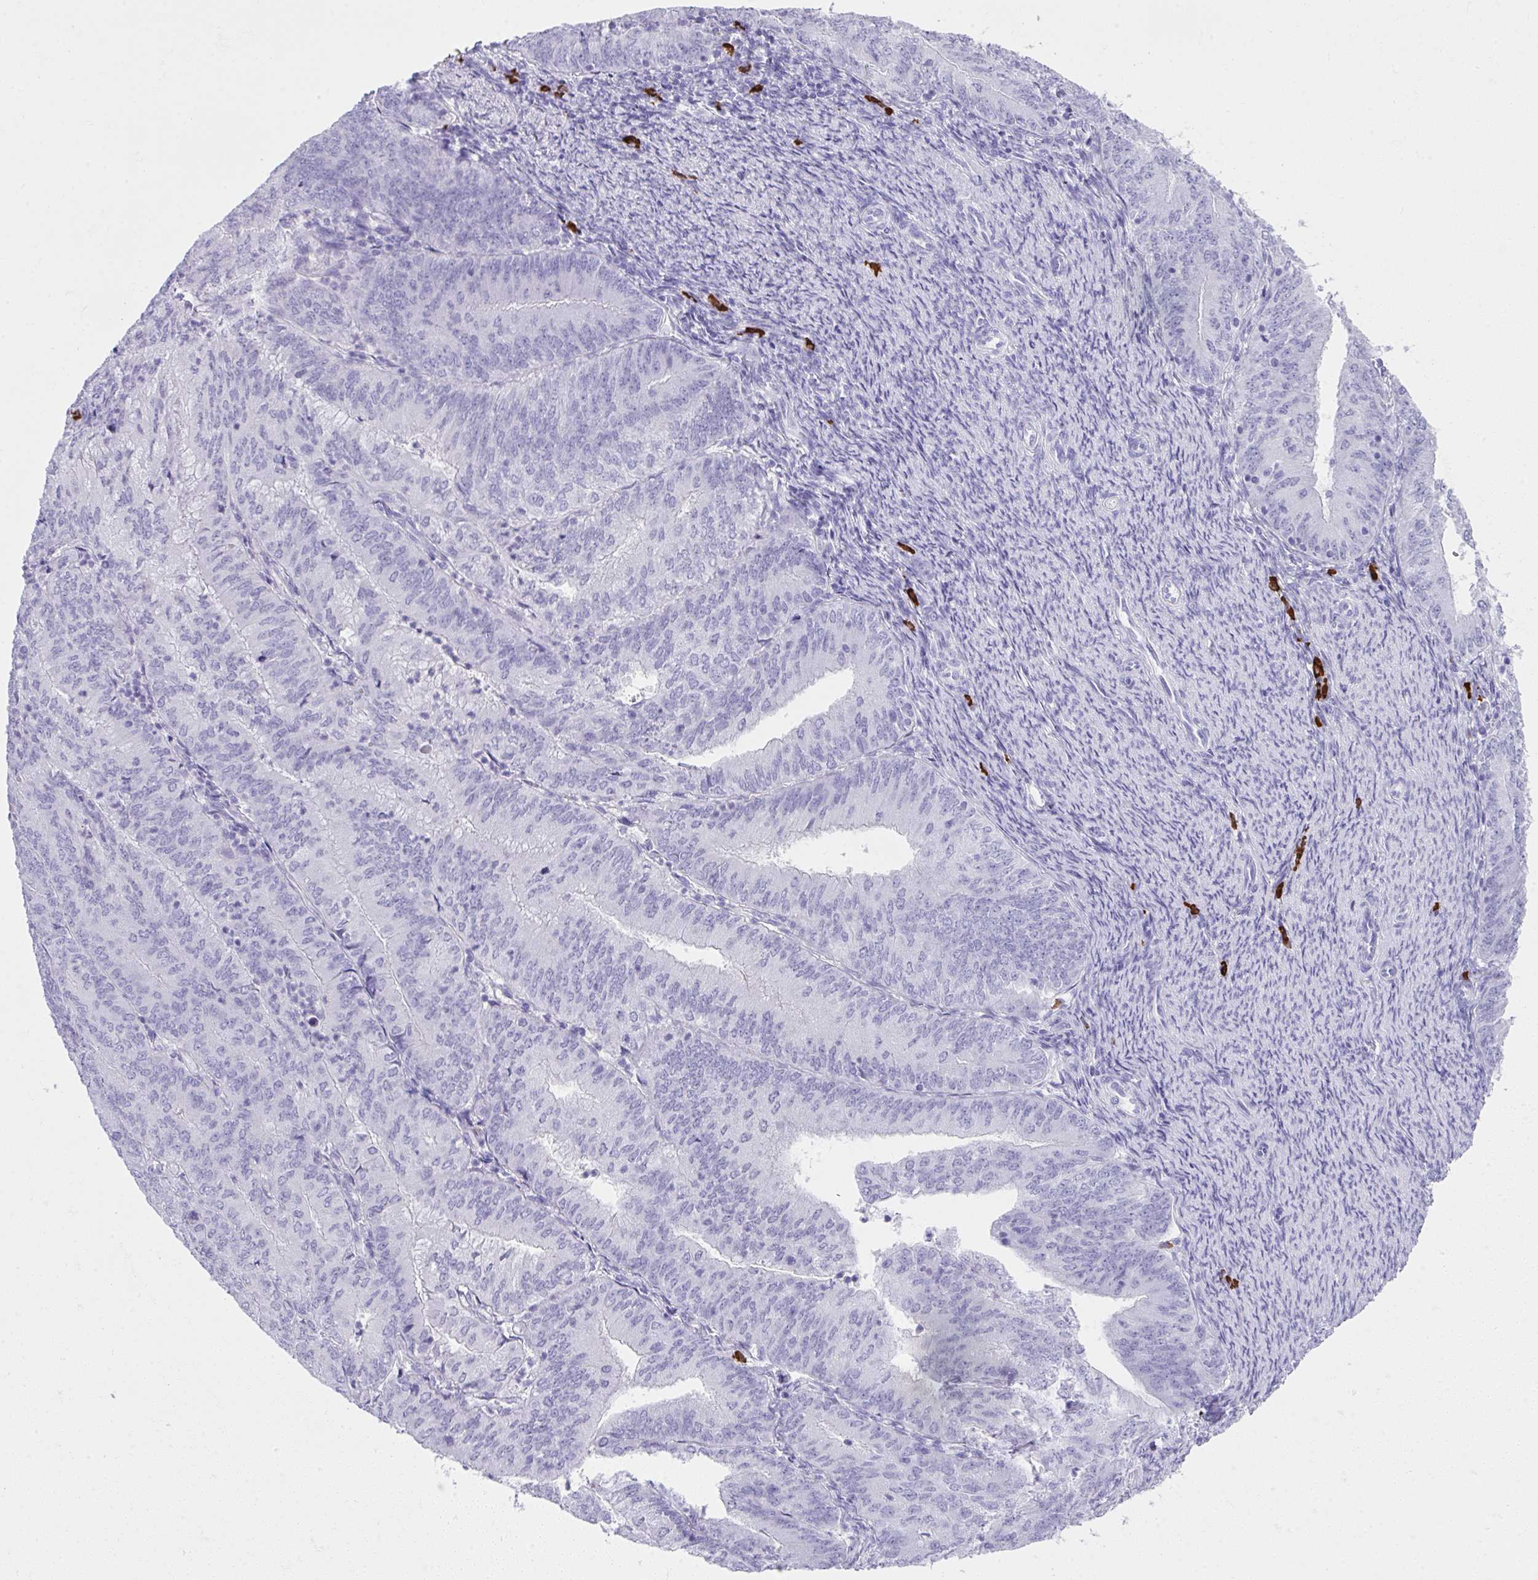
{"staining": {"intensity": "negative", "quantity": "none", "location": "none"}, "tissue": "endometrial cancer", "cell_type": "Tumor cells", "image_type": "cancer", "snomed": [{"axis": "morphology", "description": "Adenocarcinoma, NOS"}, {"axis": "topography", "description": "Endometrium"}], "caption": "High power microscopy micrograph of an immunohistochemistry (IHC) photomicrograph of endometrial cancer (adenocarcinoma), revealing no significant expression in tumor cells.", "gene": "CDADC1", "patient": {"sex": "female", "age": 57}}